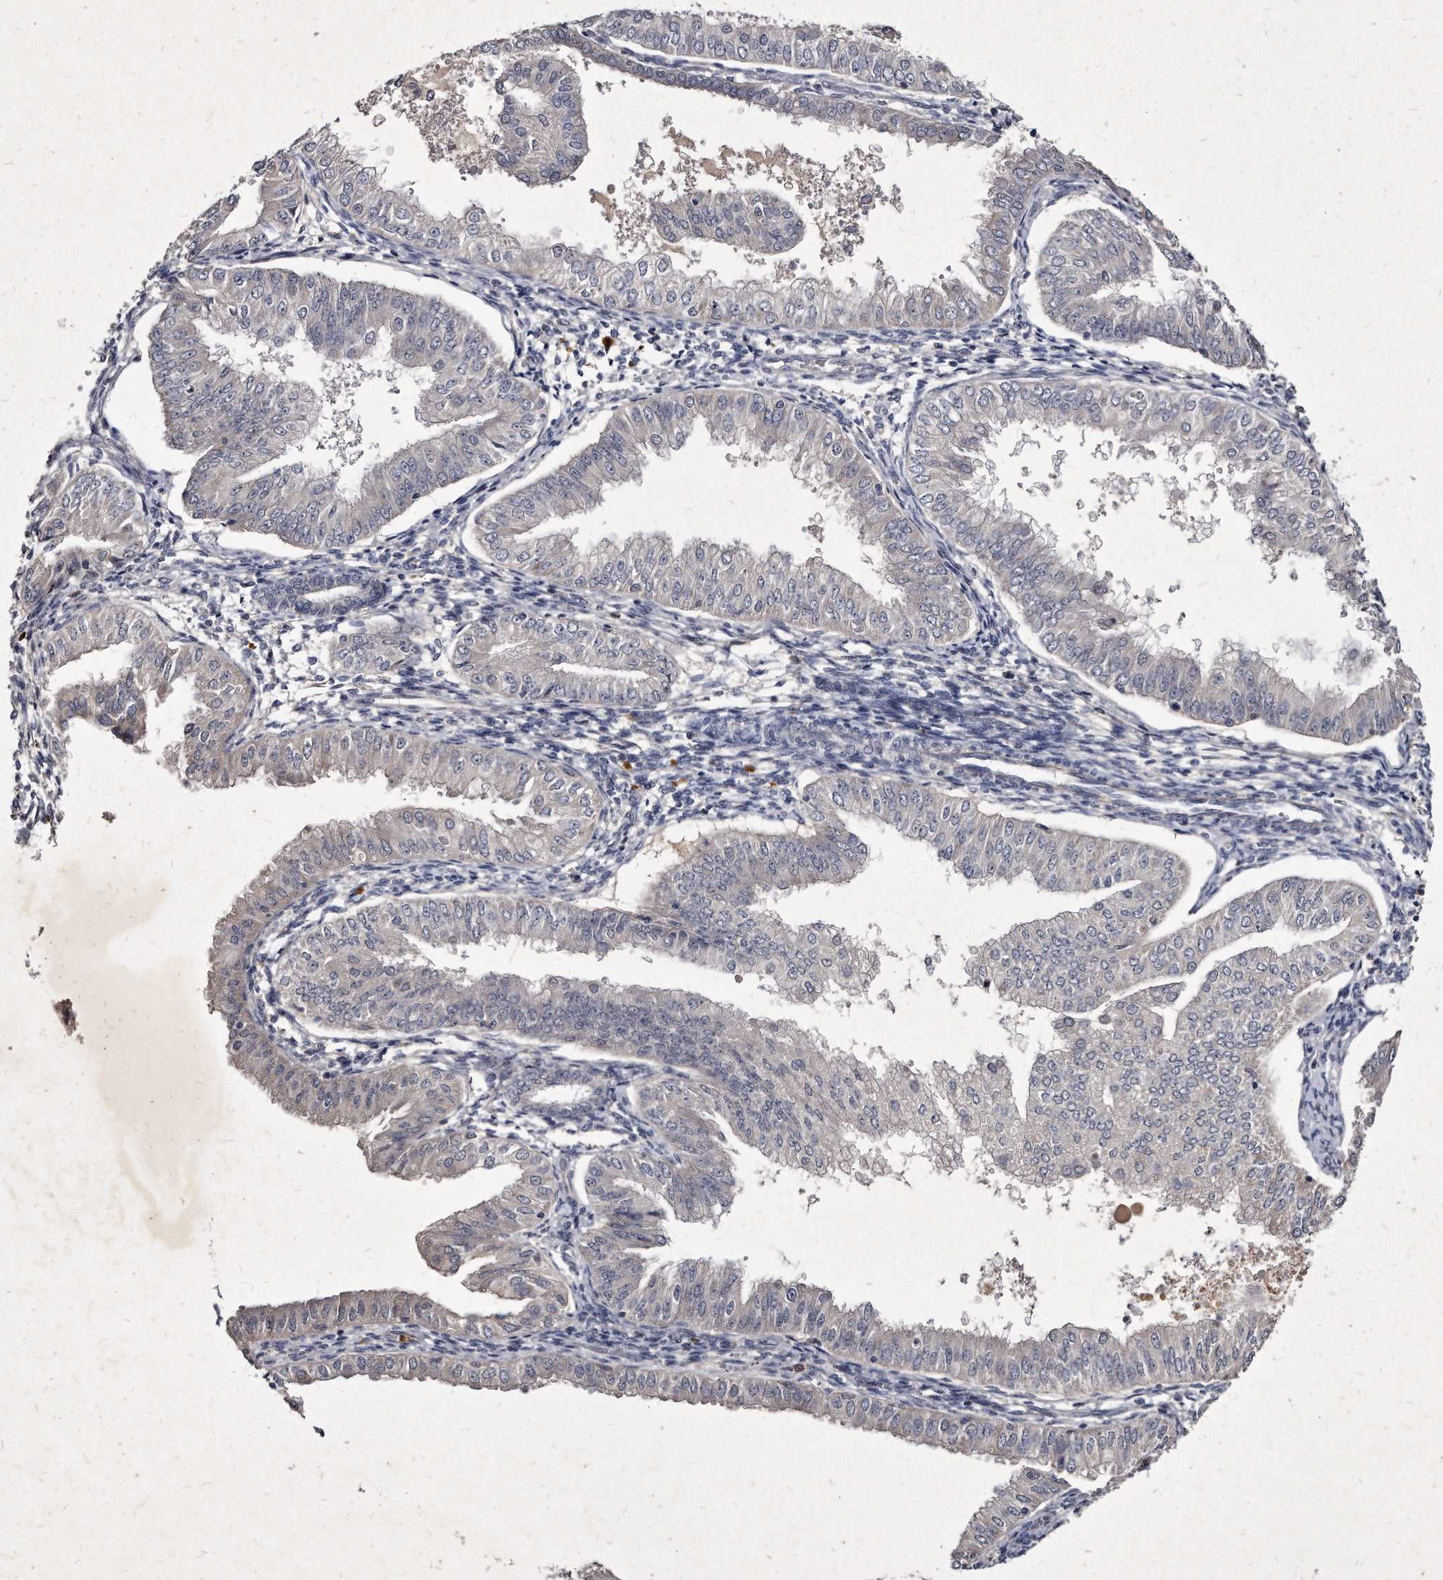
{"staining": {"intensity": "negative", "quantity": "none", "location": "none"}, "tissue": "endometrial cancer", "cell_type": "Tumor cells", "image_type": "cancer", "snomed": [{"axis": "morphology", "description": "Normal tissue, NOS"}, {"axis": "morphology", "description": "Adenocarcinoma, NOS"}, {"axis": "topography", "description": "Endometrium"}], "caption": "Immunohistochemical staining of endometrial adenocarcinoma shows no significant positivity in tumor cells.", "gene": "KLHDC3", "patient": {"sex": "female", "age": 53}}